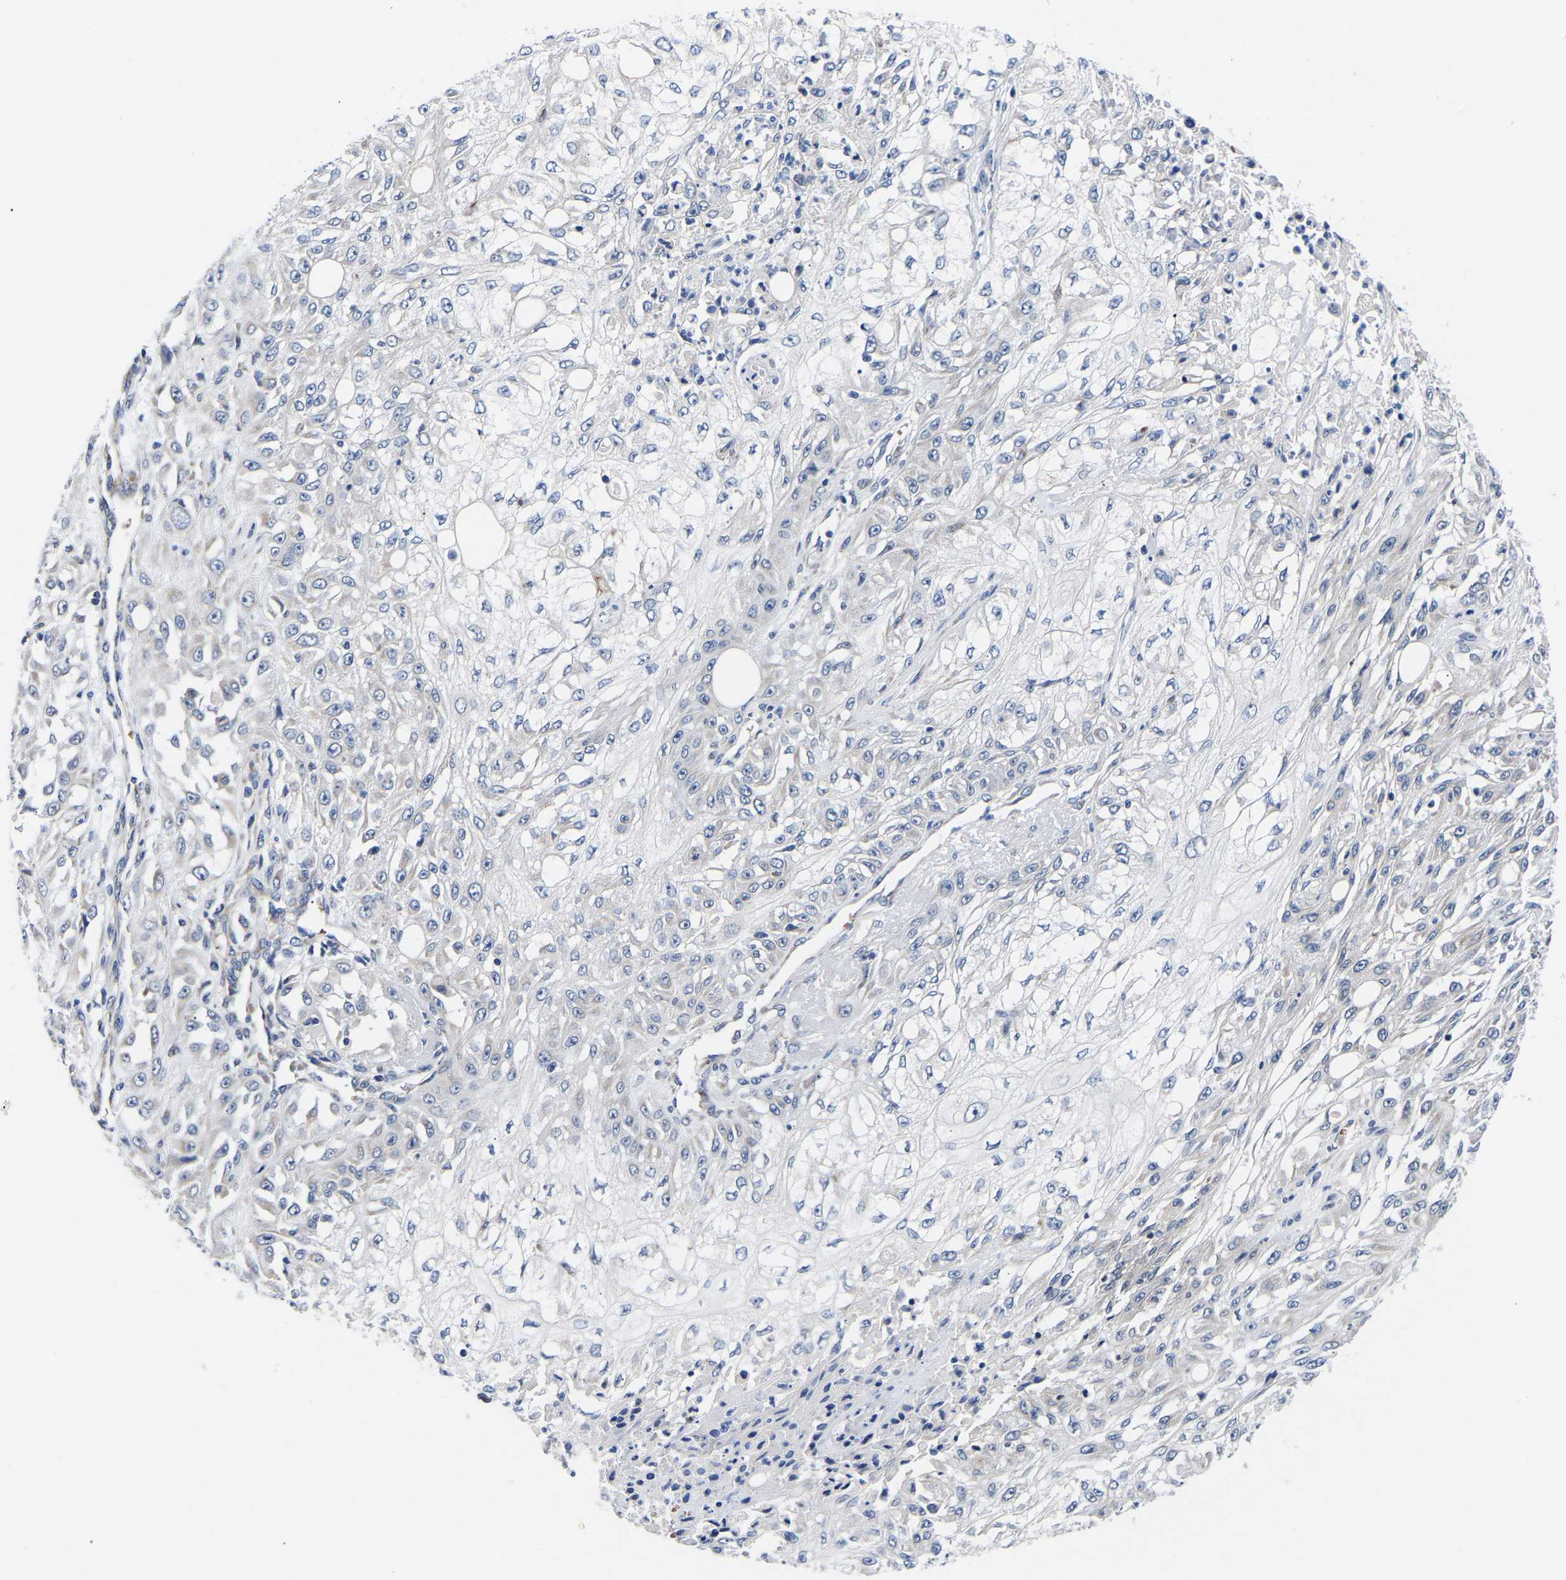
{"staining": {"intensity": "negative", "quantity": "none", "location": "none"}, "tissue": "skin cancer", "cell_type": "Tumor cells", "image_type": "cancer", "snomed": [{"axis": "morphology", "description": "Squamous cell carcinoma, NOS"}, {"axis": "morphology", "description": "Squamous cell carcinoma, metastatic, NOS"}, {"axis": "topography", "description": "Skin"}, {"axis": "topography", "description": "Lymph node"}], "caption": "Immunohistochemistry (IHC) photomicrograph of human skin cancer (metastatic squamous cell carcinoma) stained for a protein (brown), which demonstrates no staining in tumor cells. Nuclei are stained in blue.", "gene": "RINT1", "patient": {"sex": "male", "age": 75}}